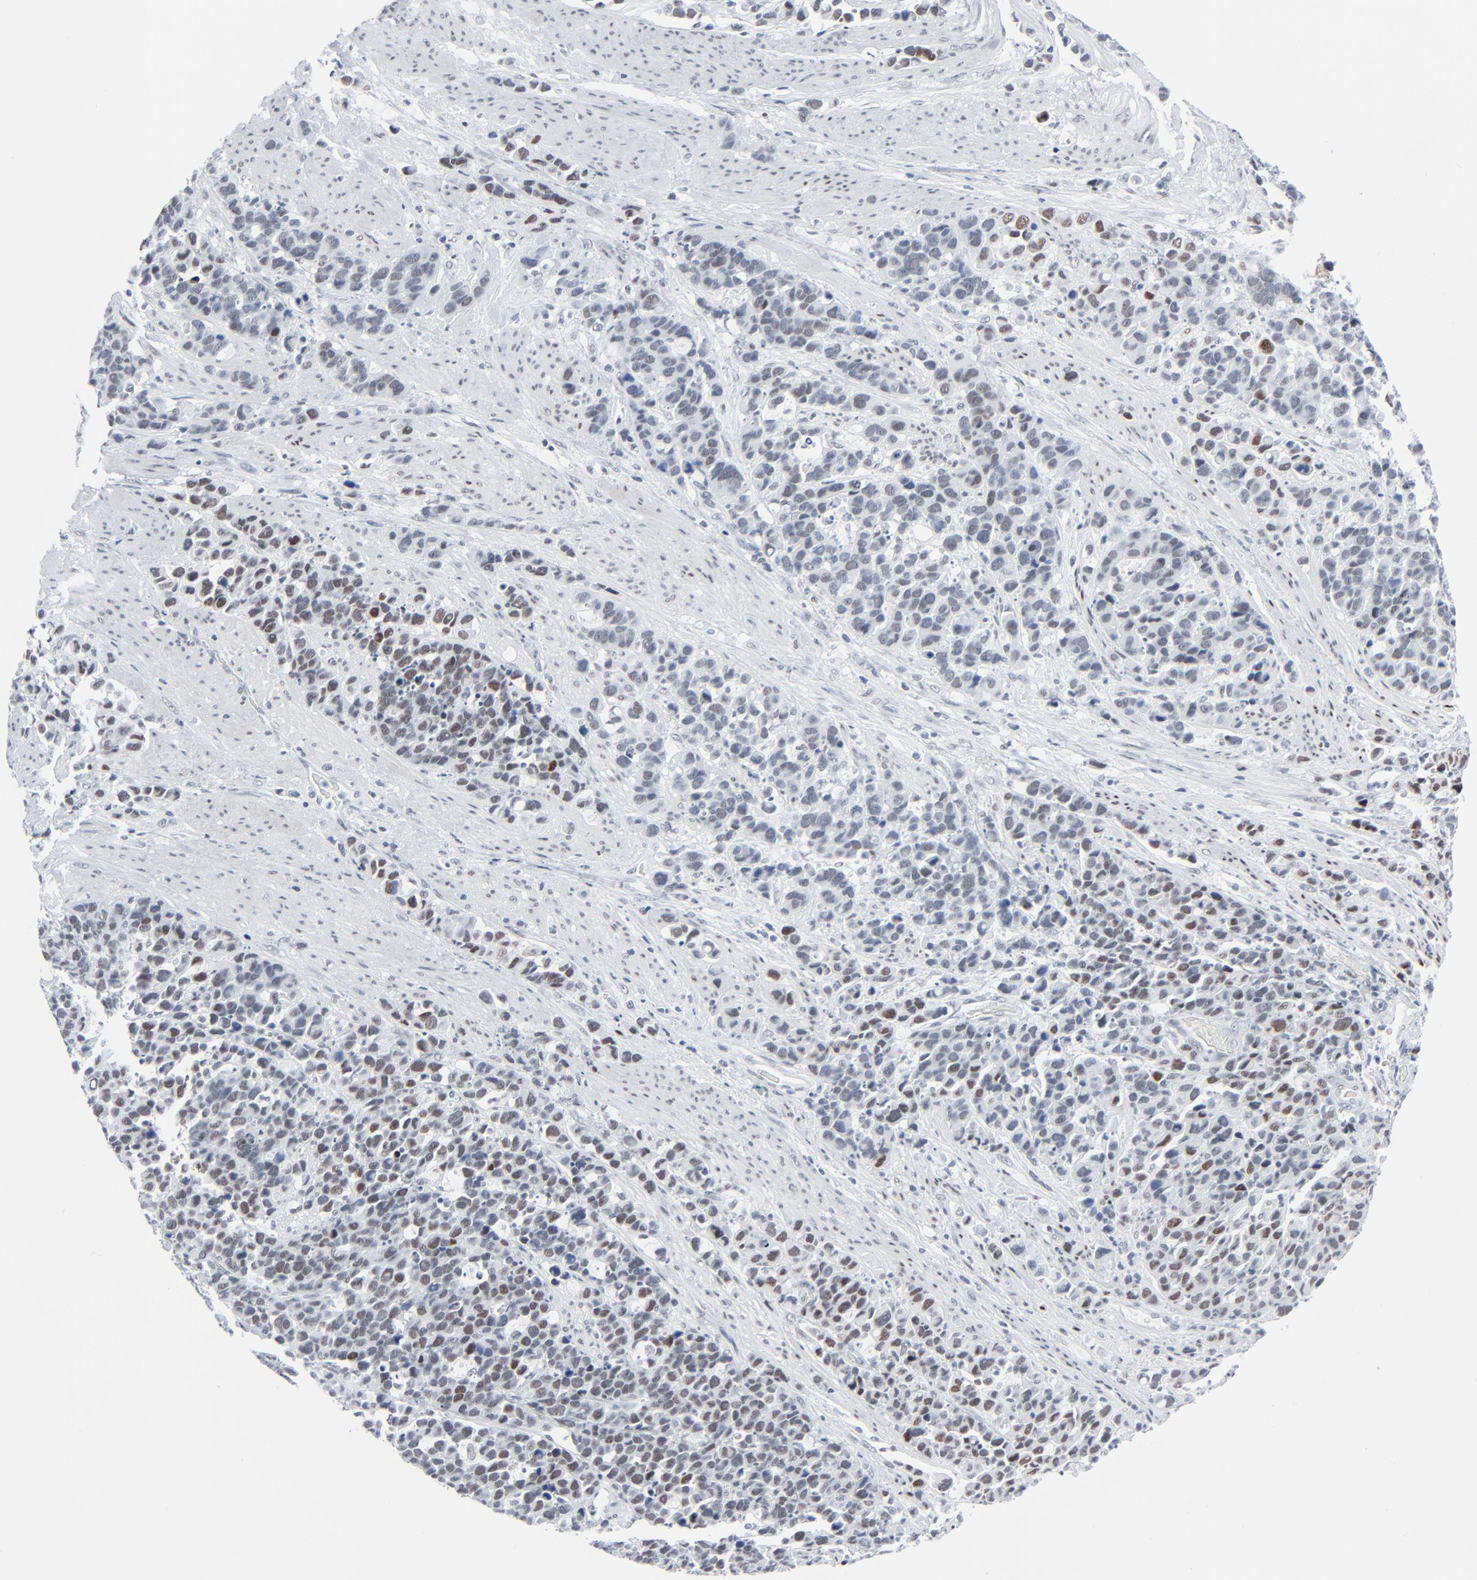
{"staining": {"intensity": "weak", "quantity": "25%-75%", "location": "nuclear"}, "tissue": "stomach cancer", "cell_type": "Tumor cells", "image_type": "cancer", "snomed": [{"axis": "morphology", "description": "Adenocarcinoma, NOS"}, {"axis": "topography", "description": "Stomach, upper"}], "caption": "Stomach cancer was stained to show a protein in brown. There is low levels of weak nuclear expression in approximately 25%-75% of tumor cells. (DAB (3,3'-diaminobenzidine) IHC with brightfield microscopy, high magnification).", "gene": "SIRT1", "patient": {"sex": "male", "age": 71}}